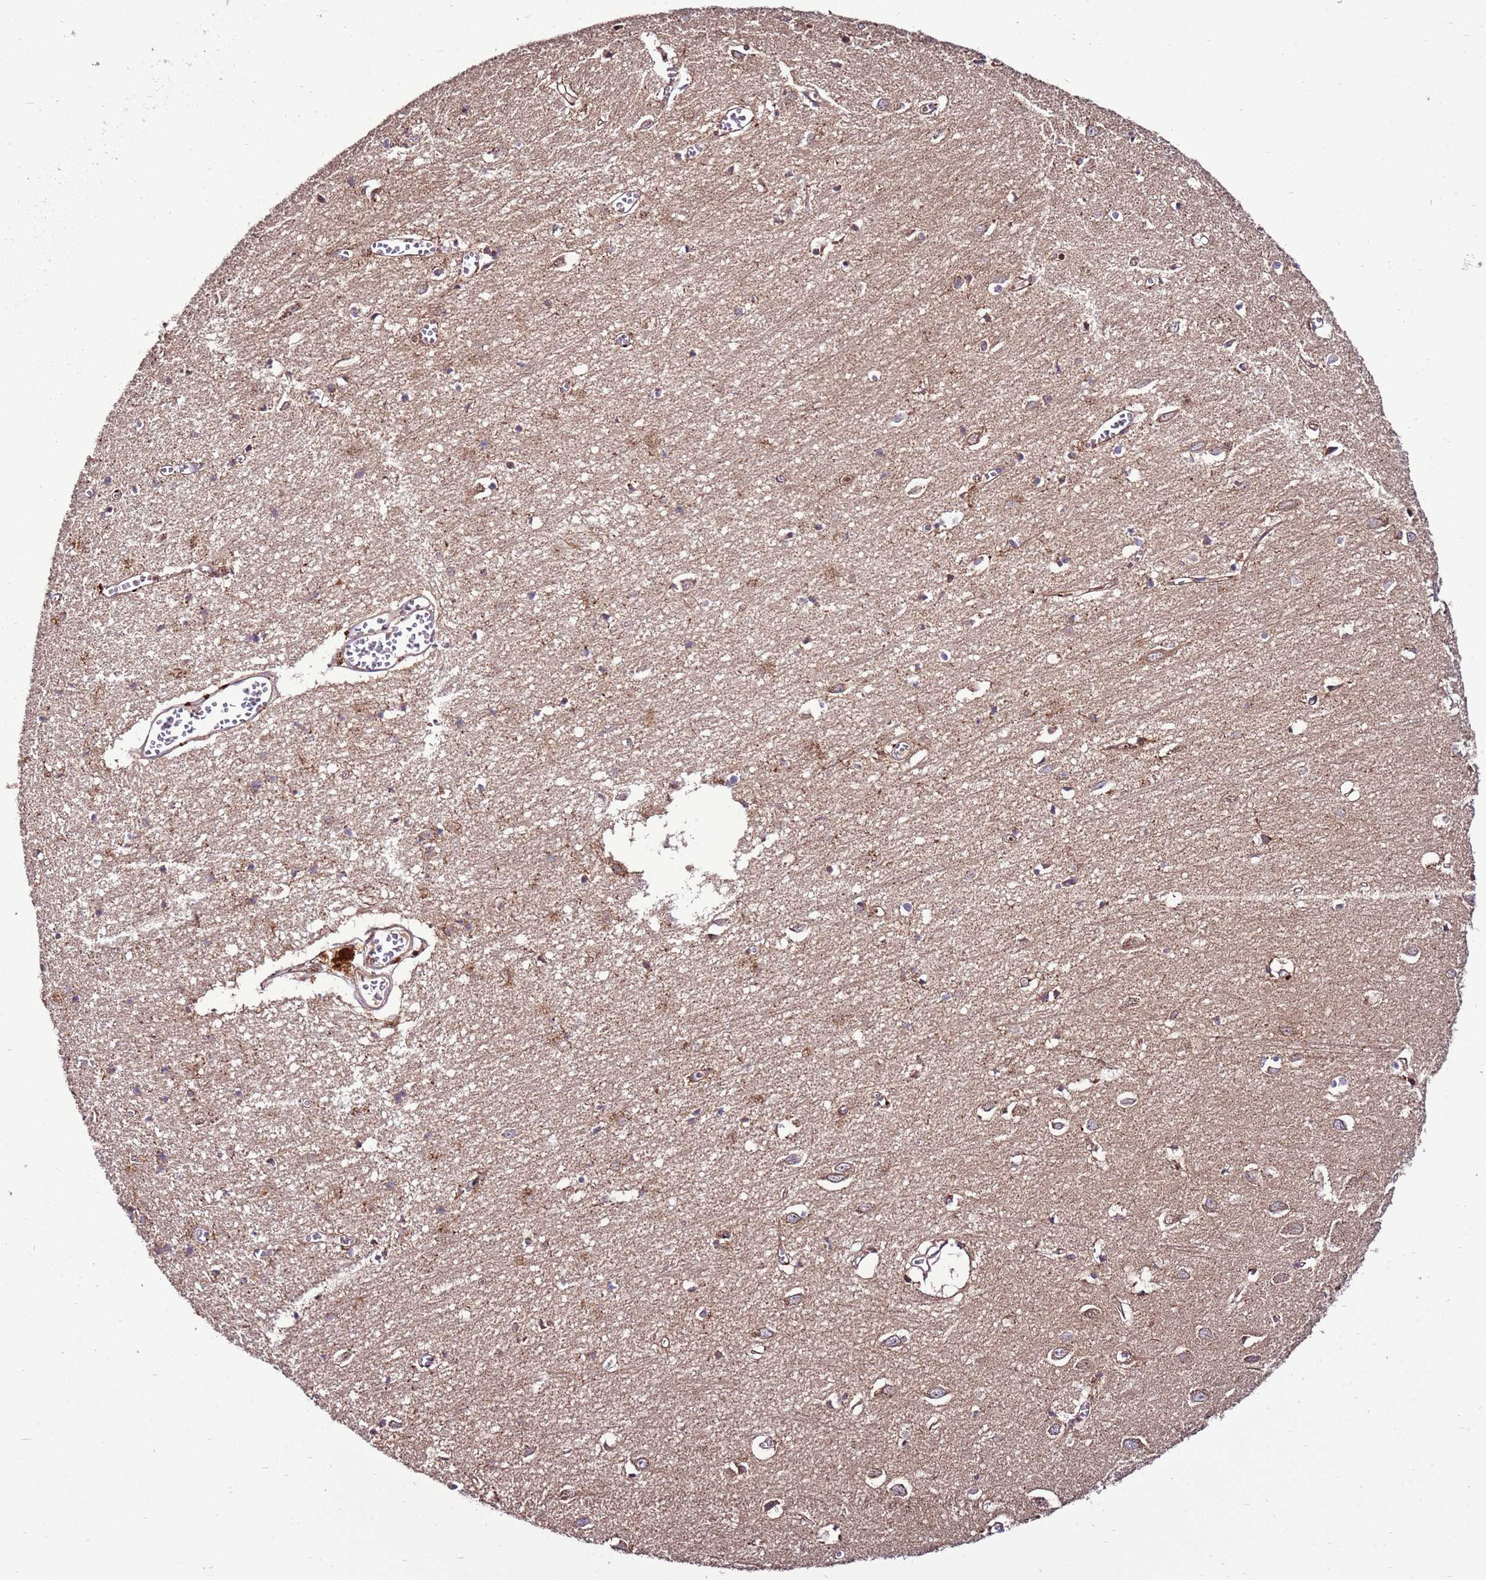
{"staining": {"intensity": "moderate", "quantity": ">75%", "location": "cytoplasmic/membranous"}, "tissue": "cerebral cortex", "cell_type": "Endothelial cells", "image_type": "normal", "snomed": [{"axis": "morphology", "description": "Normal tissue, NOS"}, {"axis": "topography", "description": "Cerebral cortex"}], "caption": "Protein expression analysis of normal human cerebral cortex reveals moderate cytoplasmic/membranous positivity in approximately >75% of endothelial cells.", "gene": "ZNF624", "patient": {"sex": "female", "age": 64}}